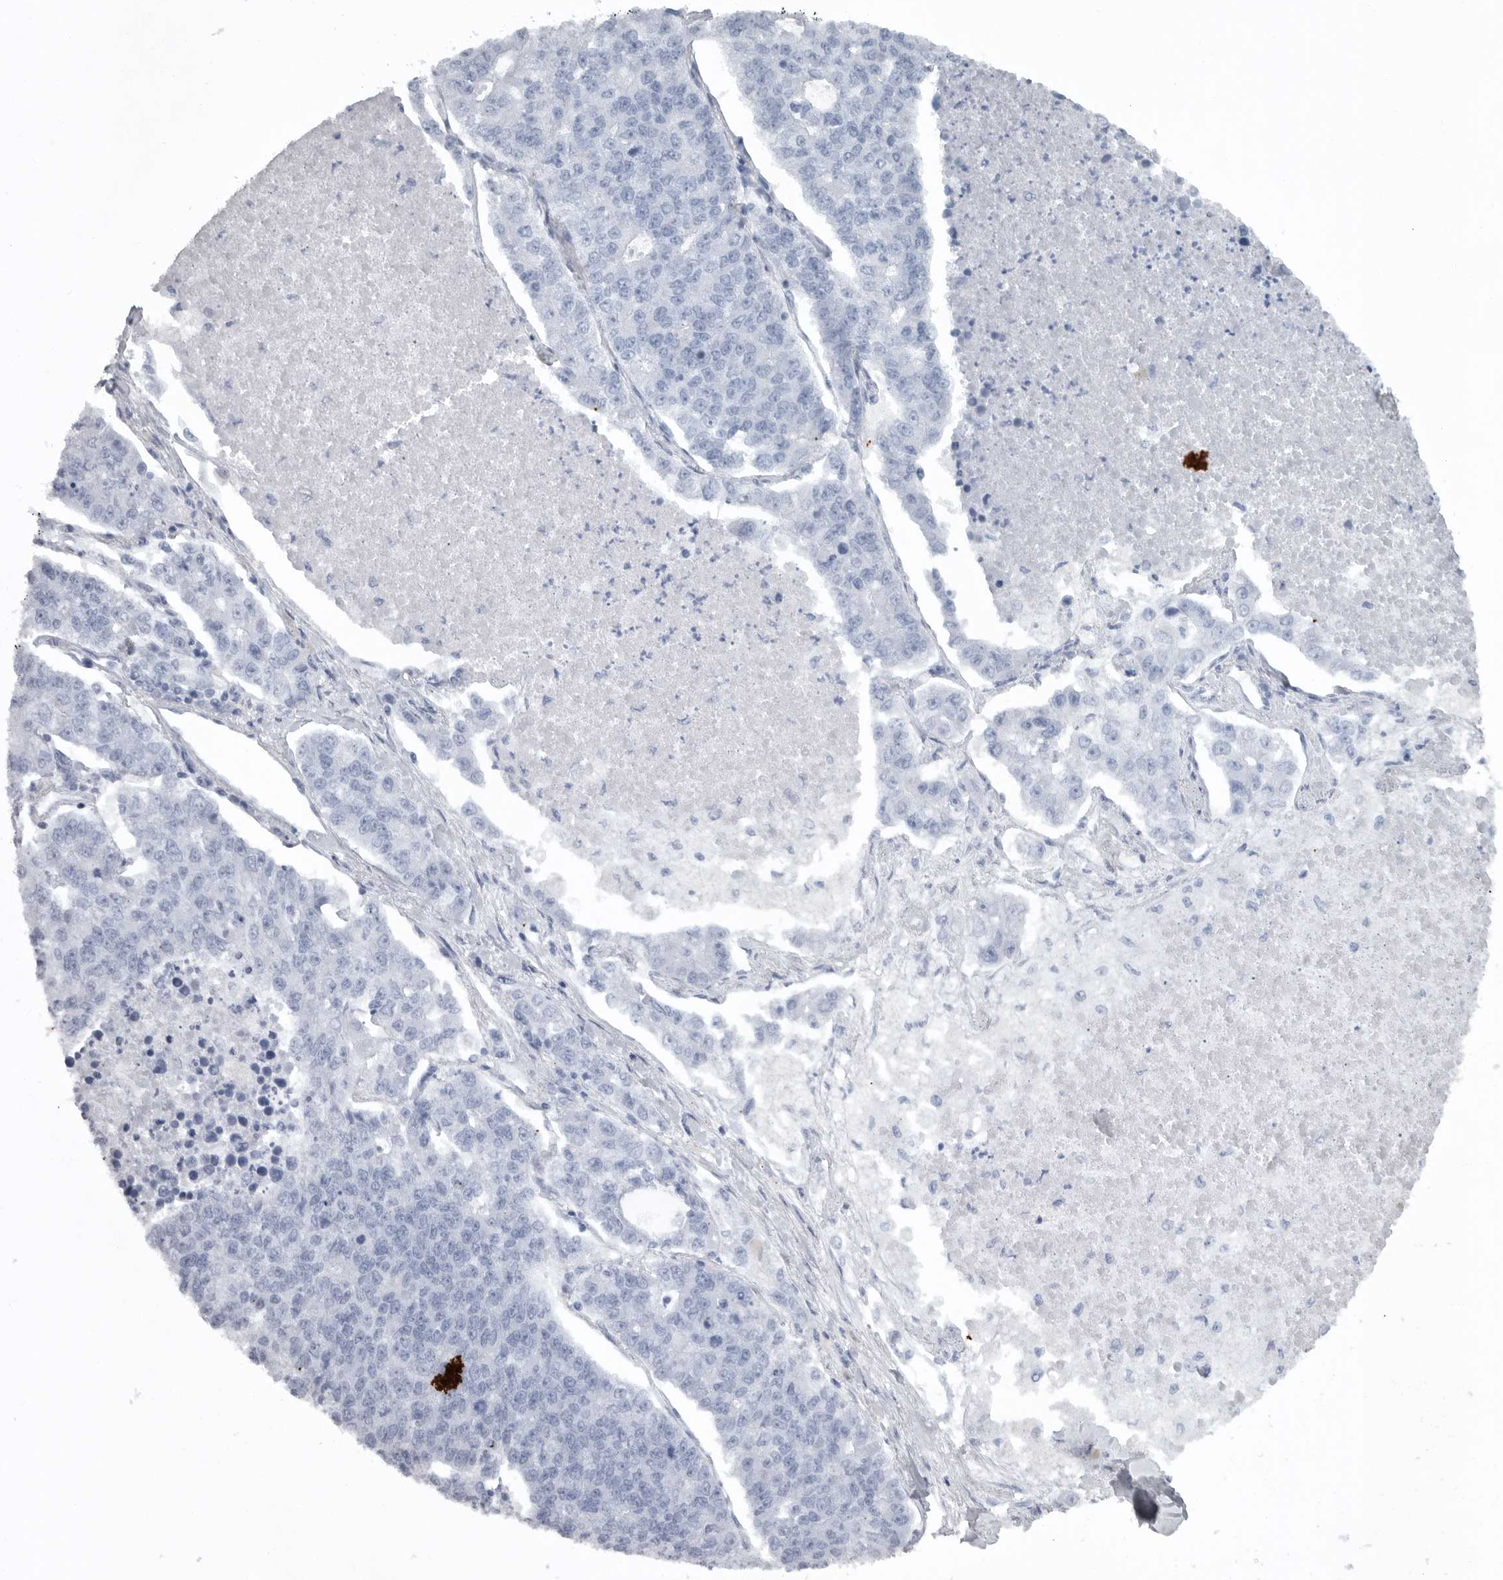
{"staining": {"intensity": "negative", "quantity": "none", "location": "none"}, "tissue": "lung cancer", "cell_type": "Tumor cells", "image_type": "cancer", "snomed": [{"axis": "morphology", "description": "Adenocarcinoma, NOS"}, {"axis": "topography", "description": "Lung"}], "caption": "This is an immunohistochemistry (IHC) image of lung adenocarcinoma. There is no positivity in tumor cells.", "gene": "HMGN3", "patient": {"sex": "male", "age": 49}}